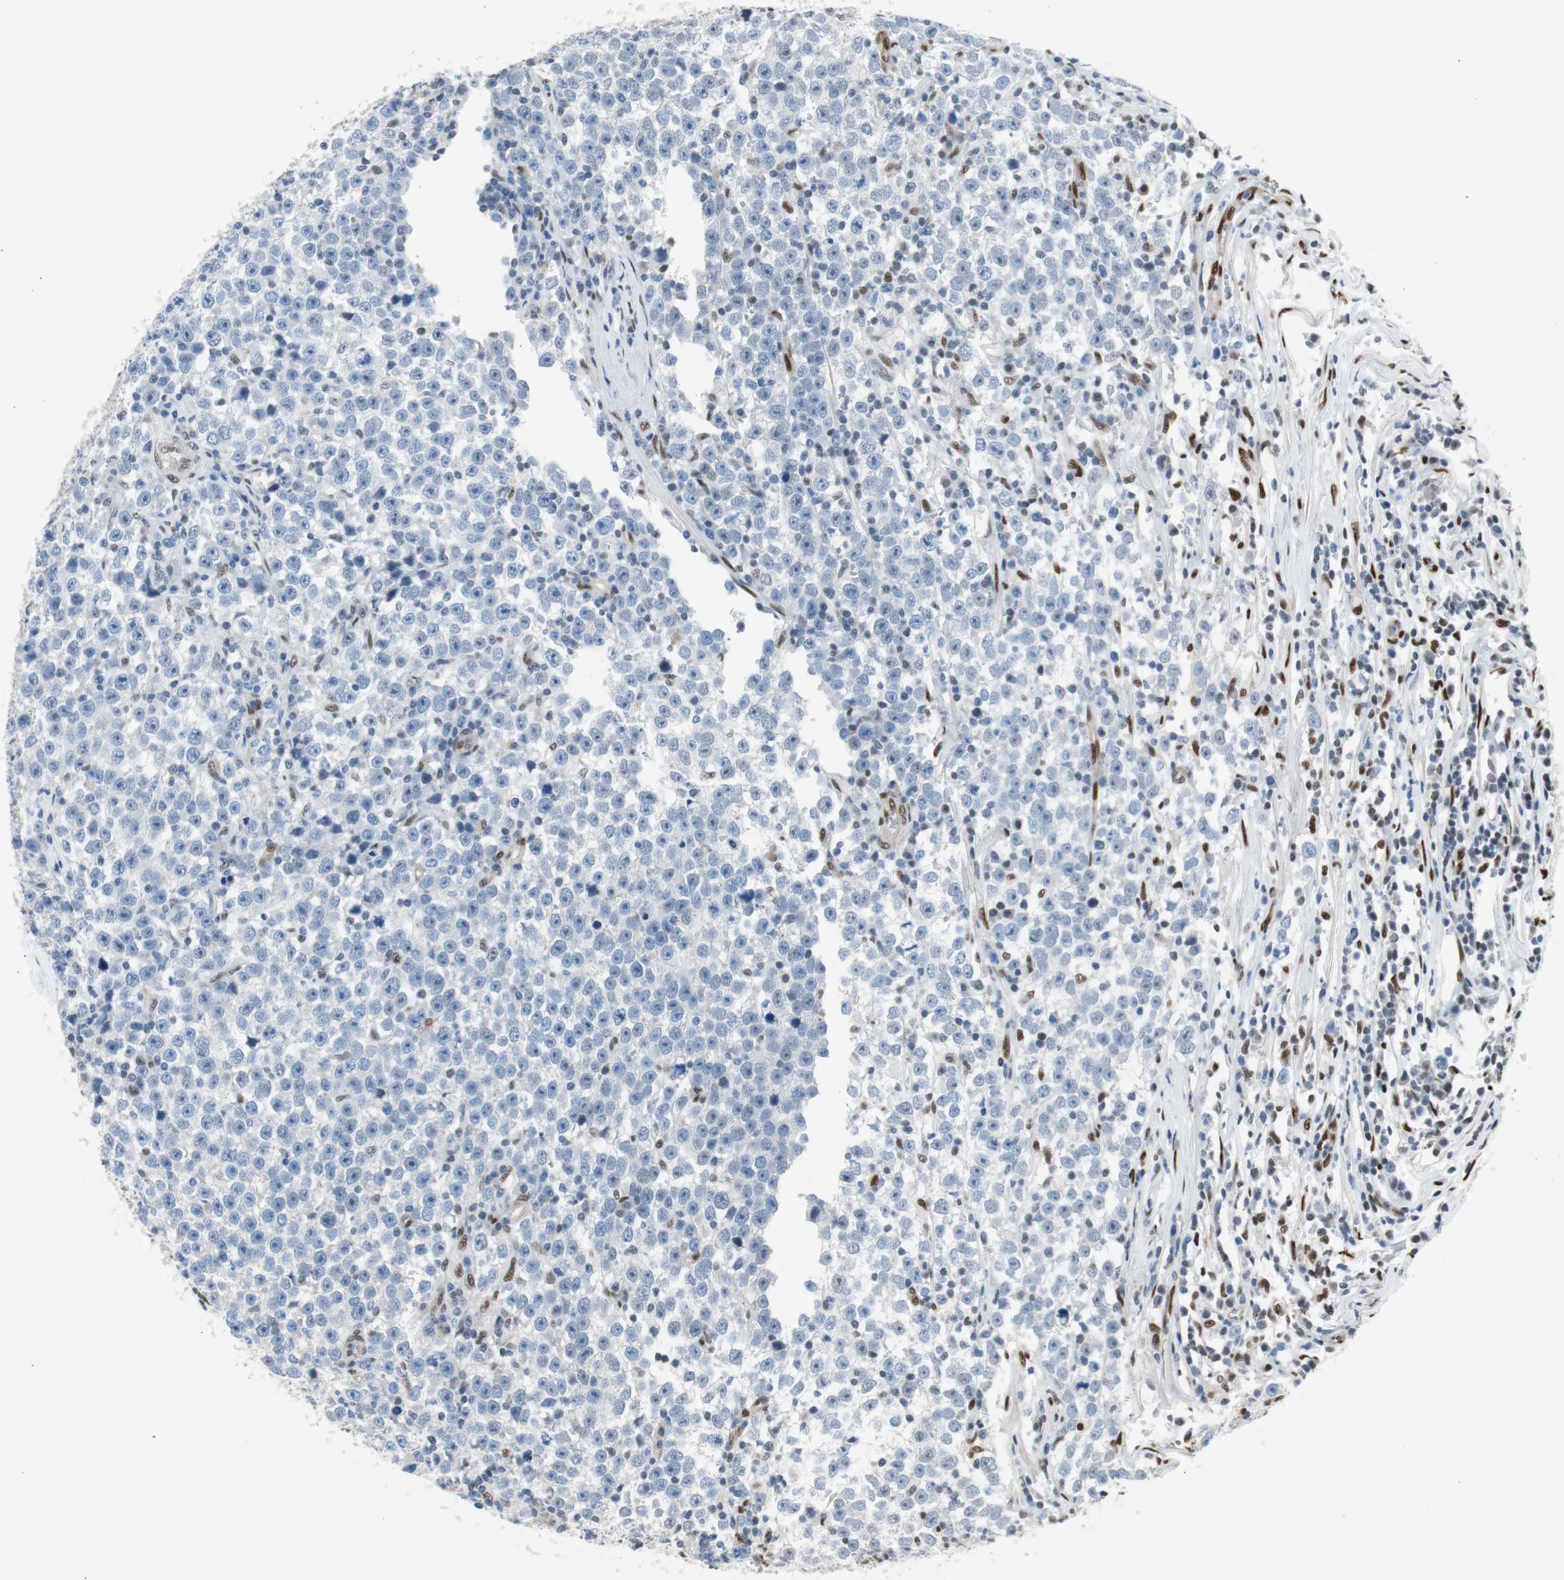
{"staining": {"intensity": "negative", "quantity": "none", "location": "none"}, "tissue": "testis cancer", "cell_type": "Tumor cells", "image_type": "cancer", "snomed": [{"axis": "morphology", "description": "Seminoma, NOS"}, {"axis": "topography", "description": "Testis"}], "caption": "Immunohistochemical staining of testis cancer (seminoma) exhibits no significant positivity in tumor cells.", "gene": "PML", "patient": {"sex": "male", "age": 43}}